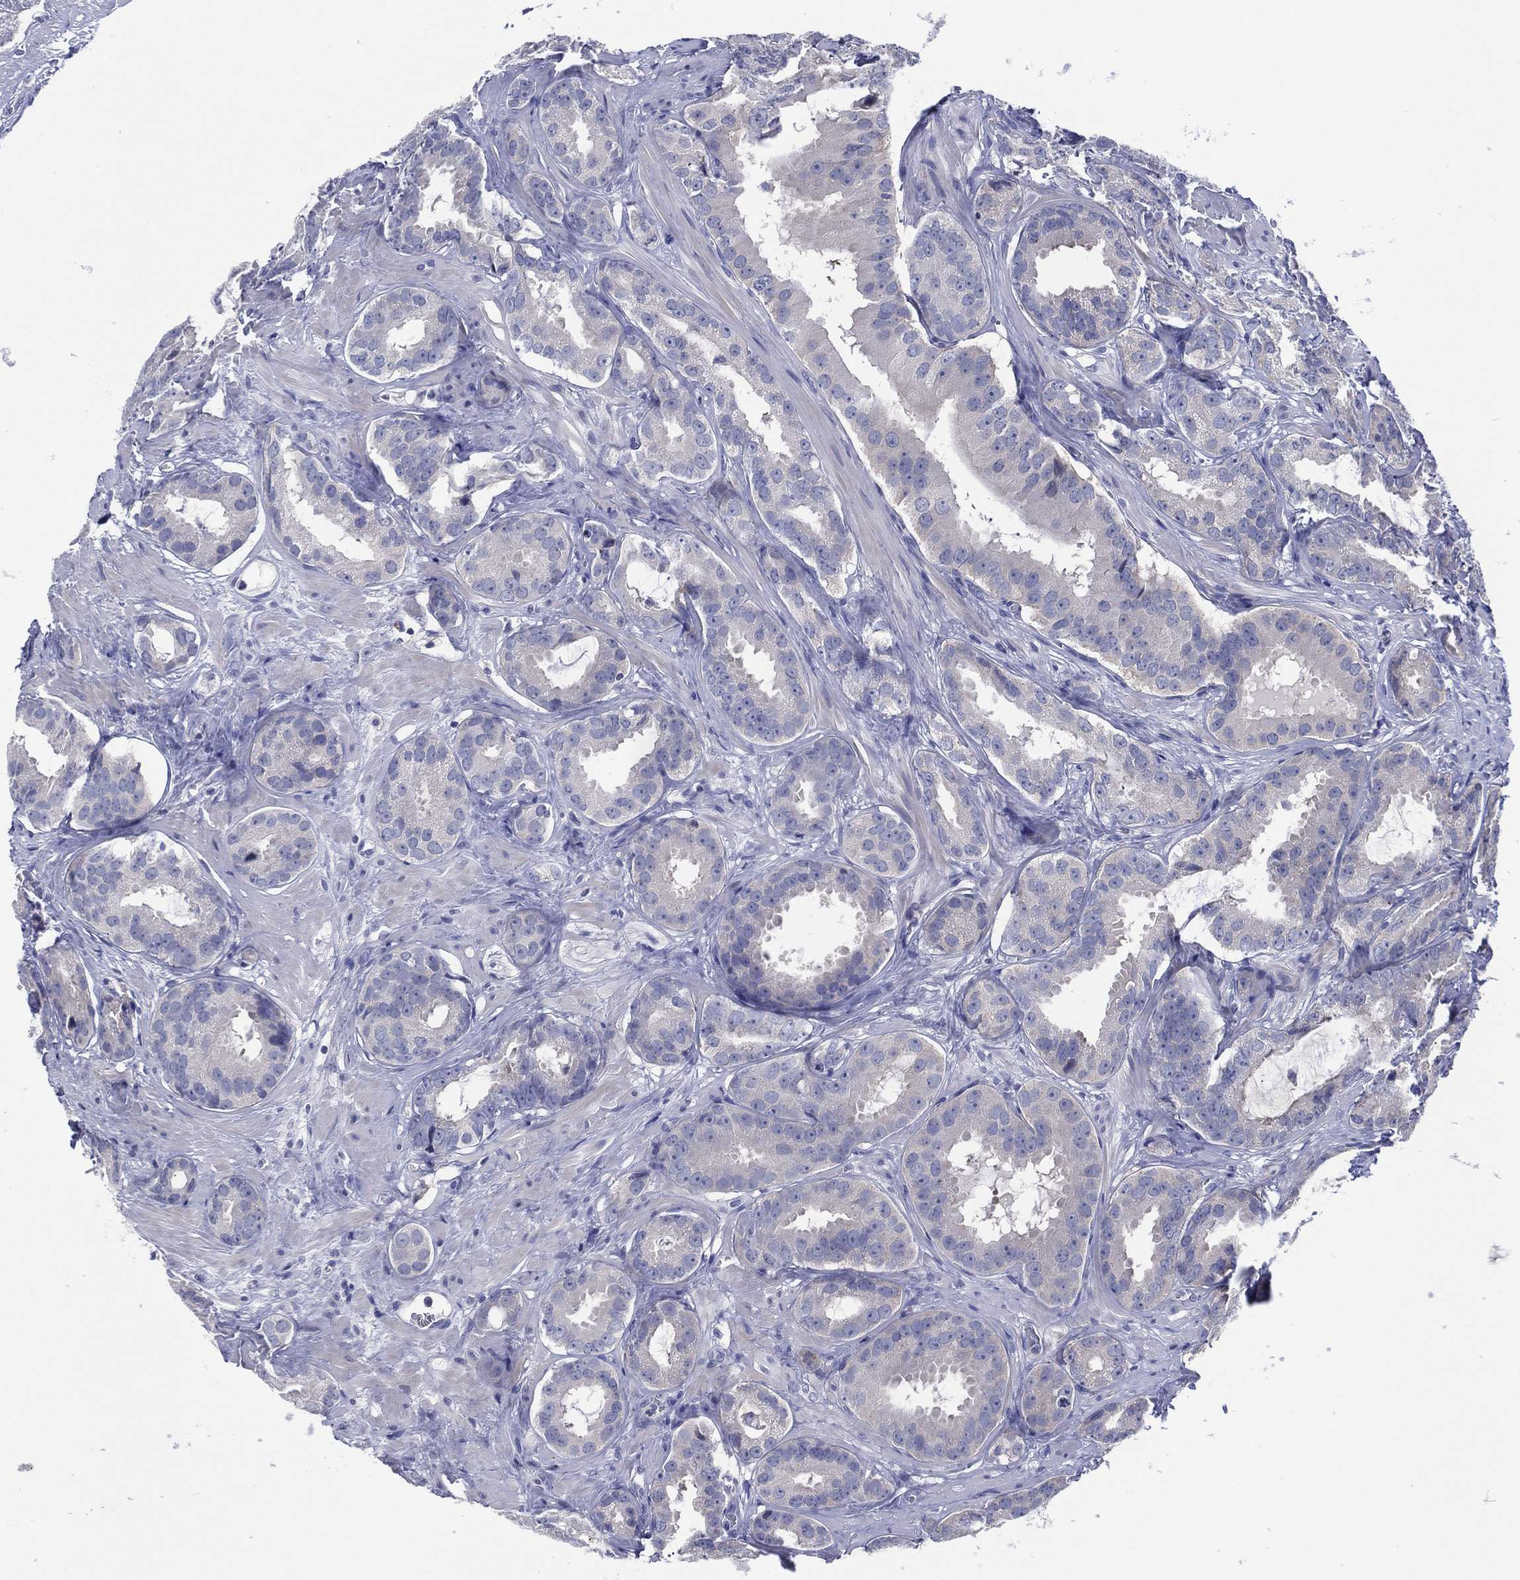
{"staining": {"intensity": "negative", "quantity": "none", "location": "none"}, "tissue": "prostate cancer", "cell_type": "Tumor cells", "image_type": "cancer", "snomed": [{"axis": "morphology", "description": "Adenocarcinoma, NOS"}, {"axis": "topography", "description": "Prostate"}], "caption": "Immunohistochemistry (IHC) of prostate cancer displays no staining in tumor cells.", "gene": "TRIM31", "patient": {"sex": "male", "age": 69}}